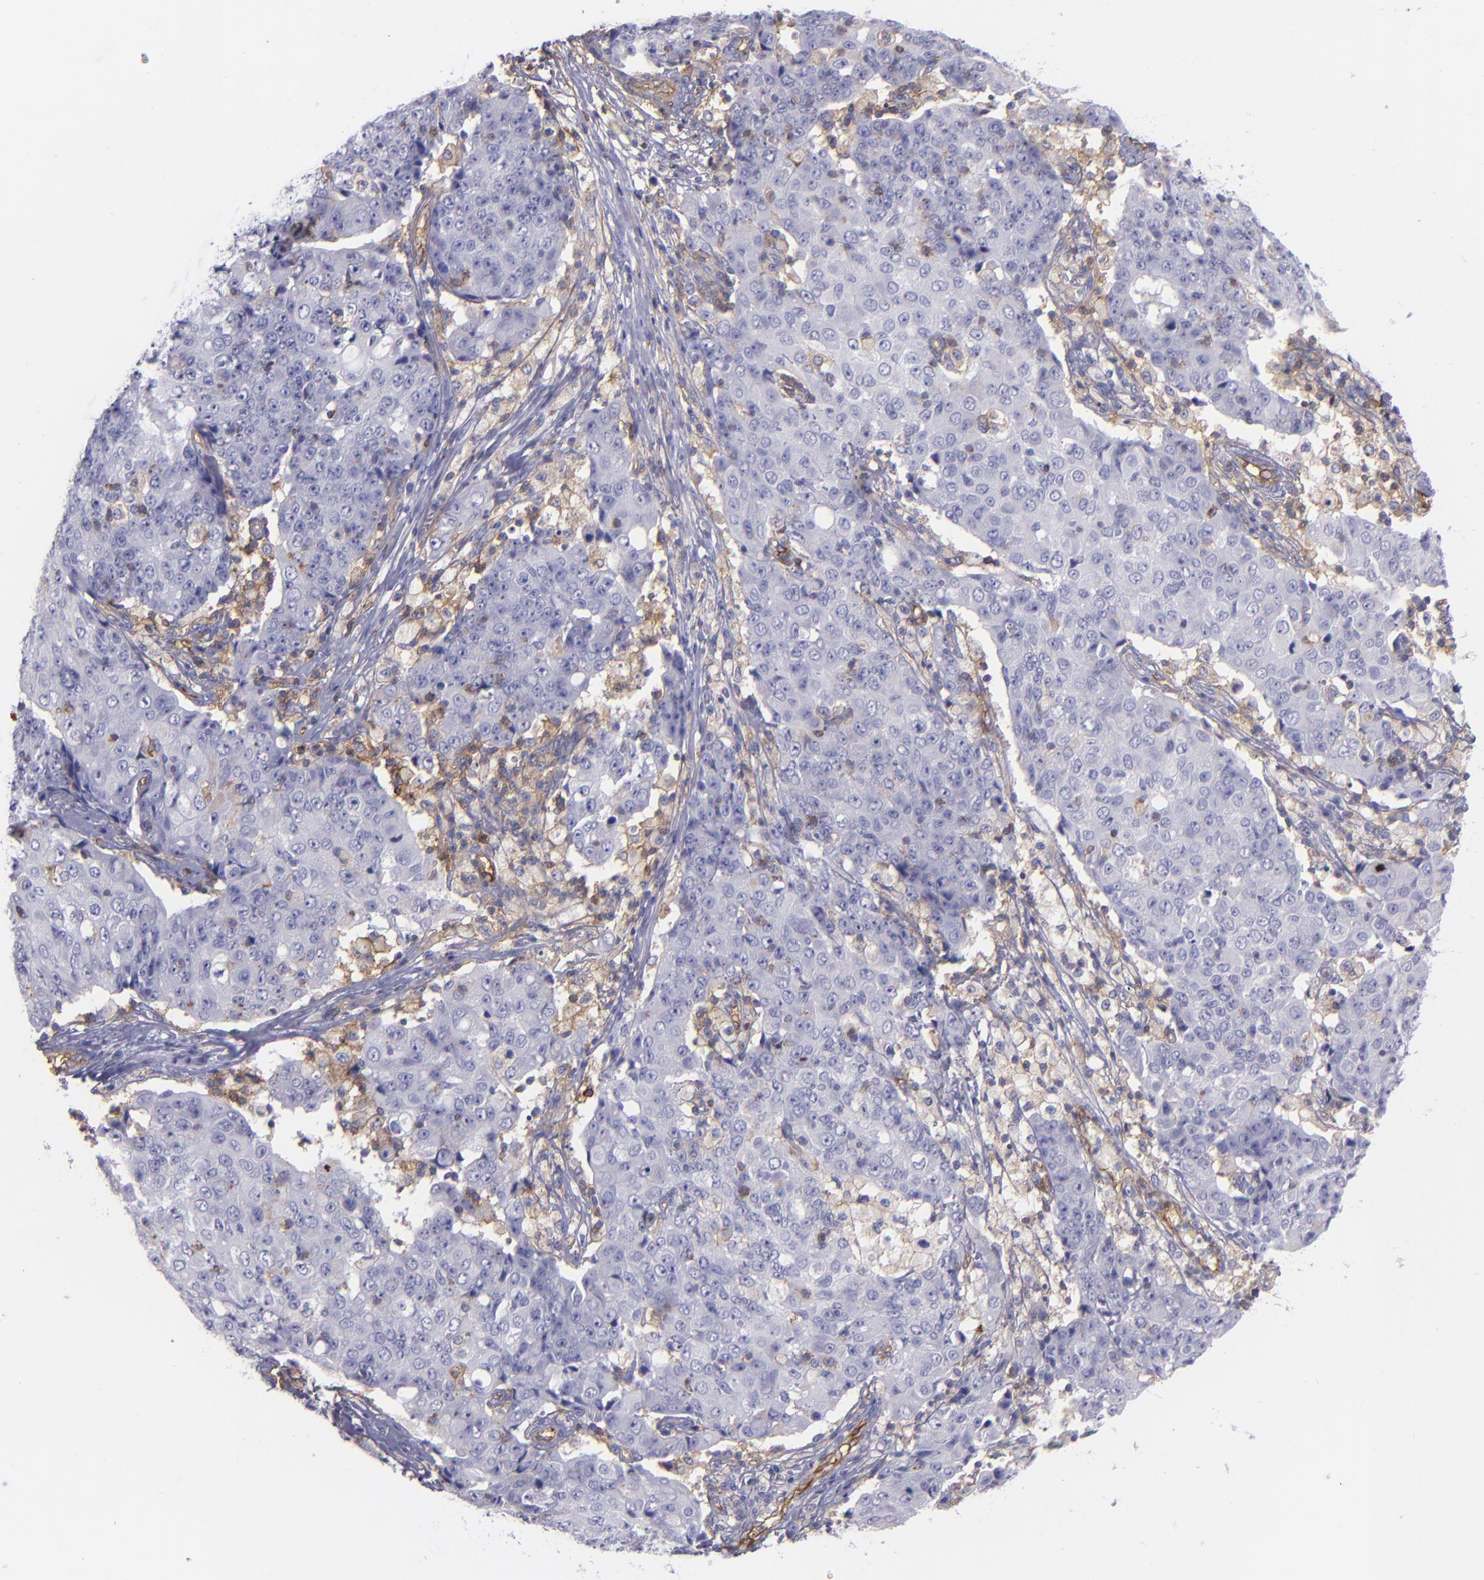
{"staining": {"intensity": "weak", "quantity": "<25%", "location": "none"}, "tissue": "ovarian cancer", "cell_type": "Tumor cells", "image_type": "cancer", "snomed": [{"axis": "morphology", "description": "Carcinoma, endometroid"}, {"axis": "topography", "description": "Ovary"}], "caption": "IHC photomicrograph of neoplastic tissue: endometroid carcinoma (ovarian) stained with DAB exhibits no significant protein staining in tumor cells.", "gene": "ENTPD1", "patient": {"sex": "female", "age": 42}}